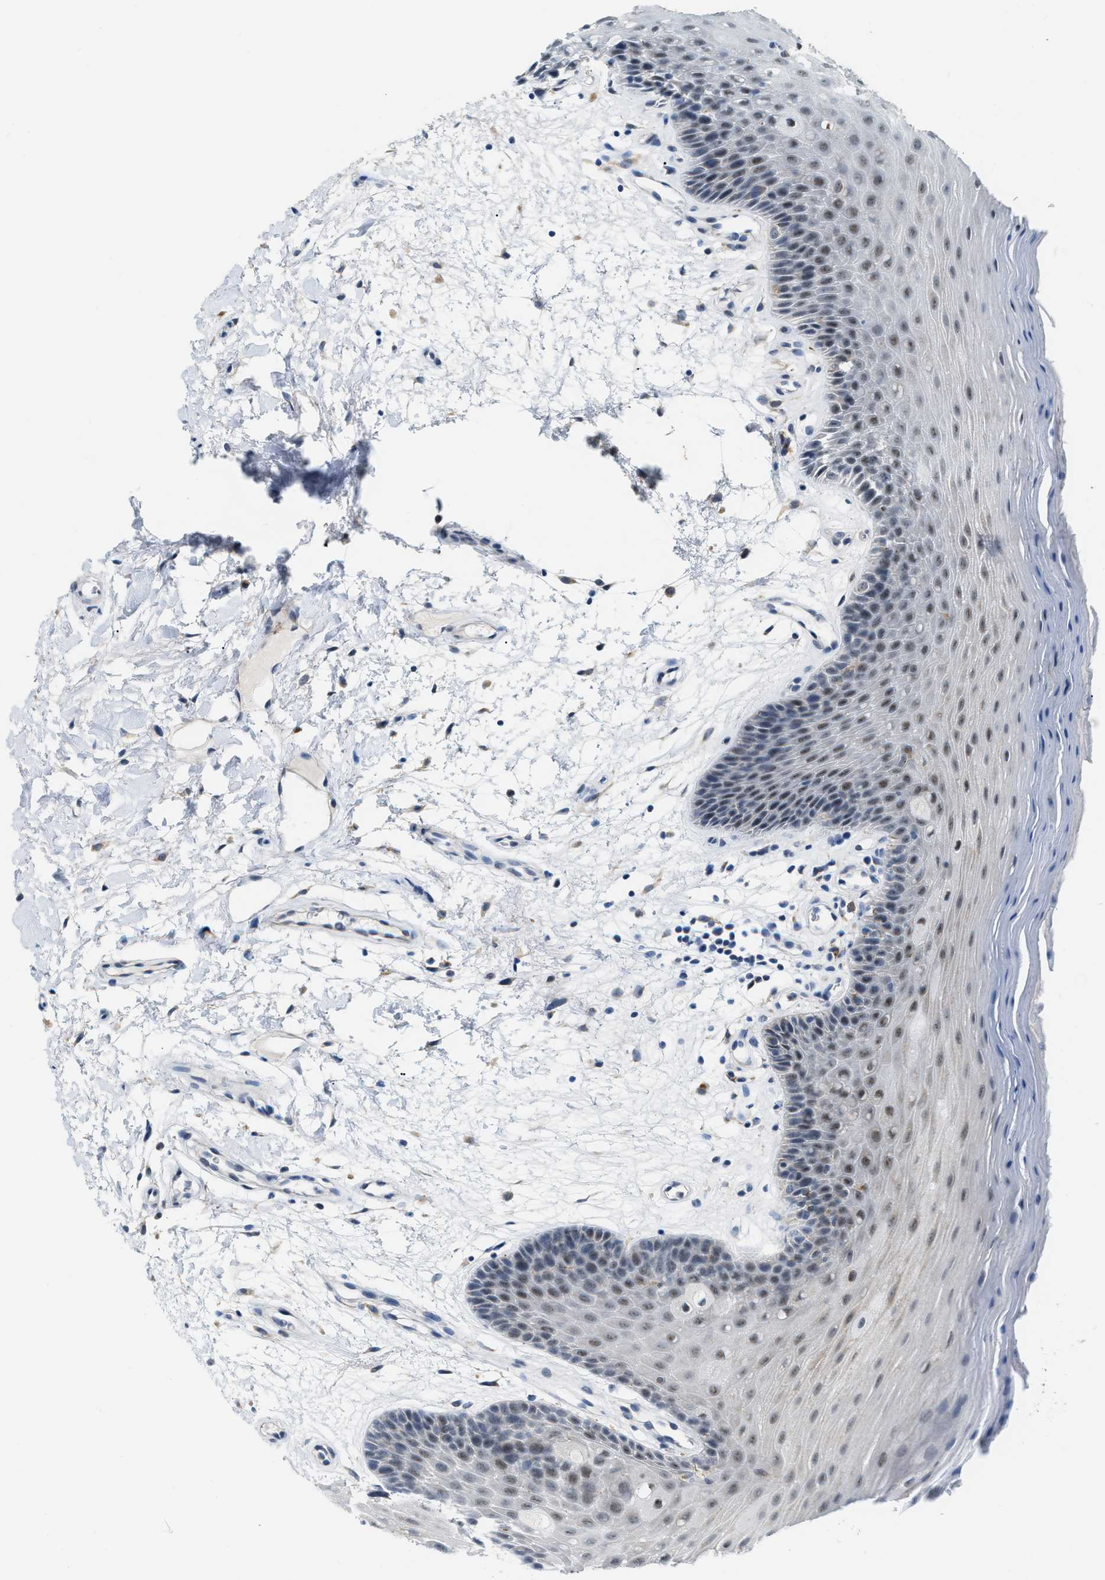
{"staining": {"intensity": "weak", "quantity": "25%-75%", "location": "nuclear"}, "tissue": "oral mucosa", "cell_type": "Squamous epithelial cells", "image_type": "normal", "snomed": [{"axis": "morphology", "description": "Normal tissue, NOS"}, {"axis": "morphology", "description": "Squamous cell carcinoma, NOS"}, {"axis": "topography", "description": "Oral tissue"}, {"axis": "topography", "description": "Head-Neck"}], "caption": "High-magnification brightfield microscopy of benign oral mucosa stained with DAB (3,3'-diaminobenzidine) (brown) and counterstained with hematoxylin (blue). squamous epithelial cells exhibit weak nuclear staining is seen in about25%-75% of cells.", "gene": "PHRF1", "patient": {"sex": "male", "age": 71}}